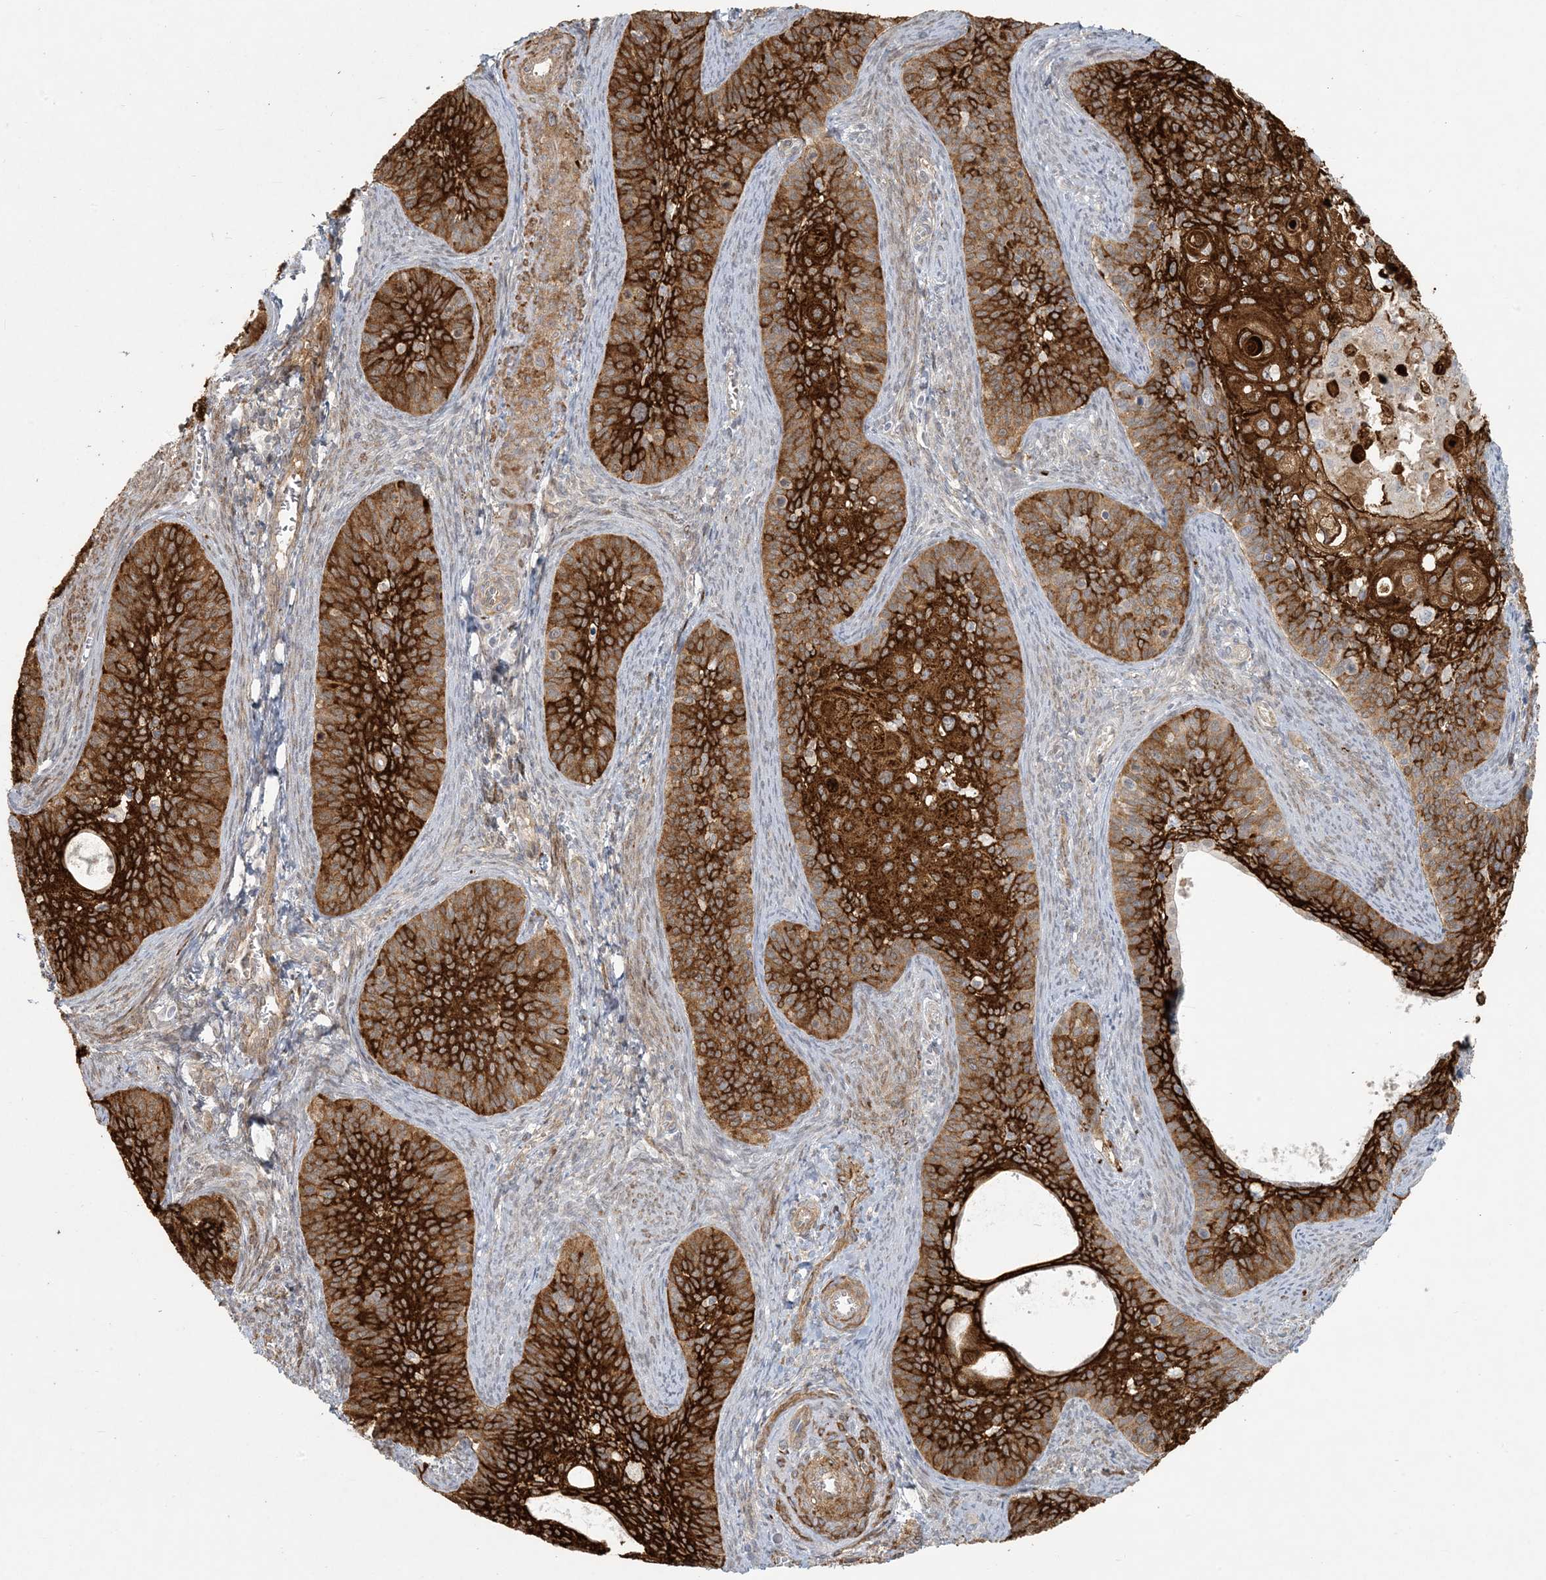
{"staining": {"intensity": "strong", "quantity": ">75%", "location": "cytoplasmic/membranous"}, "tissue": "cervical cancer", "cell_type": "Tumor cells", "image_type": "cancer", "snomed": [{"axis": "morphology", "description": "Squamous cell carcinoma, NOS"}, {"axis": "topography", "description": "Cervix"}], "caption": "Human squamous cell carcinoma (cervical) stained with a brown dye reveals strong cytoplasmic/membranous positive positivity in about >75% of tumor cells.", "gene": "BCORL1", "patient": {"sex": "female", "age": 33}}